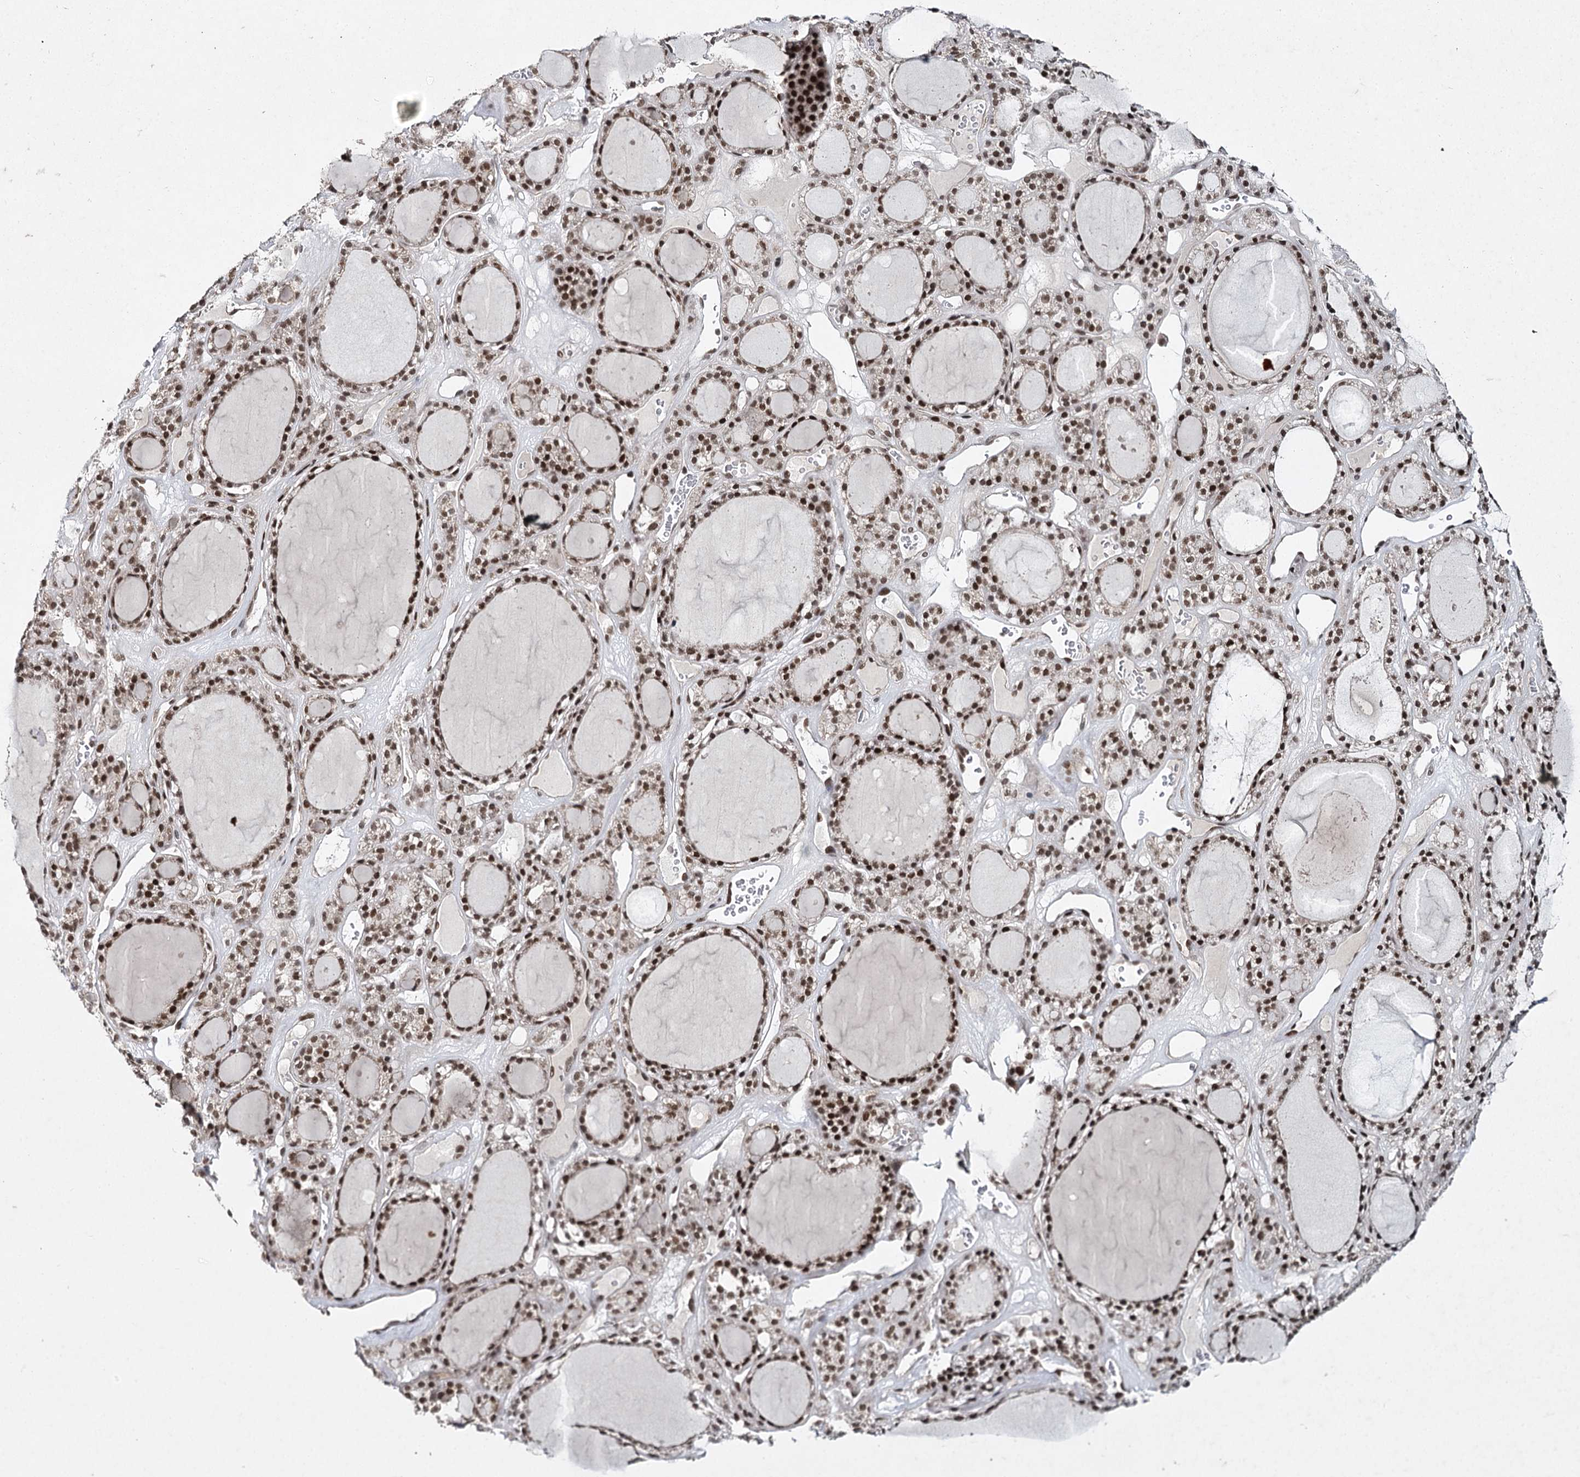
{"staining": {"intensity": "moderate", "quantity": ">75%", "location": "nuclear"}, "tissue": "thyroid gland", "cell_type": "Glandular cells", "image_type": "normal", "snomed": [{"axis": "morphology", "description": "Normal tissue, NOS"}, {"axis": "topography", "description": "Thyroid gland"}], "caption": "This is a histology image of IHC staining of unremarkable thyroid gland, which shows moderate staining in the nuclear of glandular cells.", "gene": "DCUN1D4", "patient": {"sex": "female", "age": 28}}